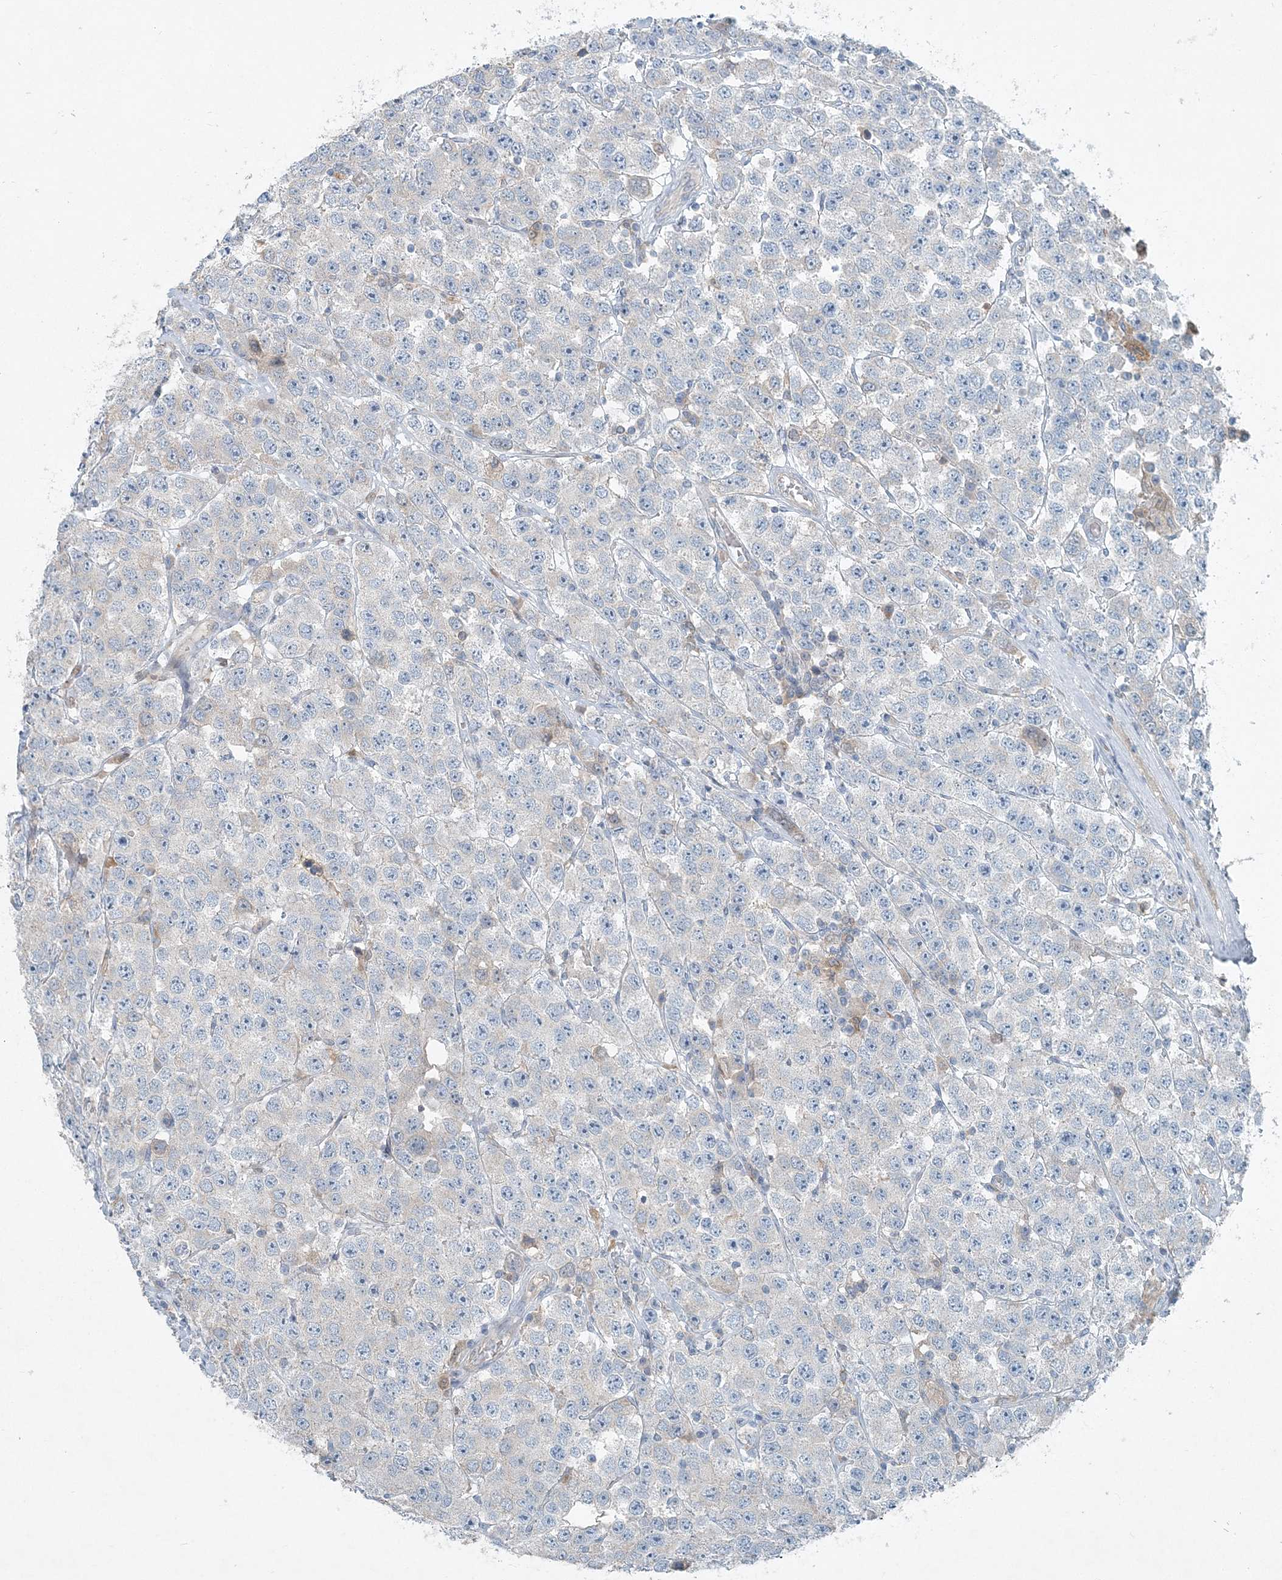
{"staining": {"intensity": "negative", "quantity": "none", "location": "none"}, "tissue": "testis cancer", "cell_type": "Tumor cells", "image_type": "cancer", "snomed": [{"axis": "morphology", "description": "Seminoma, NOS"}, {"axis": "topography", "description": "Testis"}], "caption": "High magnification brightfield microscopy of testis cancer stained with DAB (3,3'-diaminobenzidine) (brown) and counterstained with hematoxylin (blue): tumor cells show no significant expression.", "gene": "ARMH1", "patient": {"sex": "male", "age": 28}}